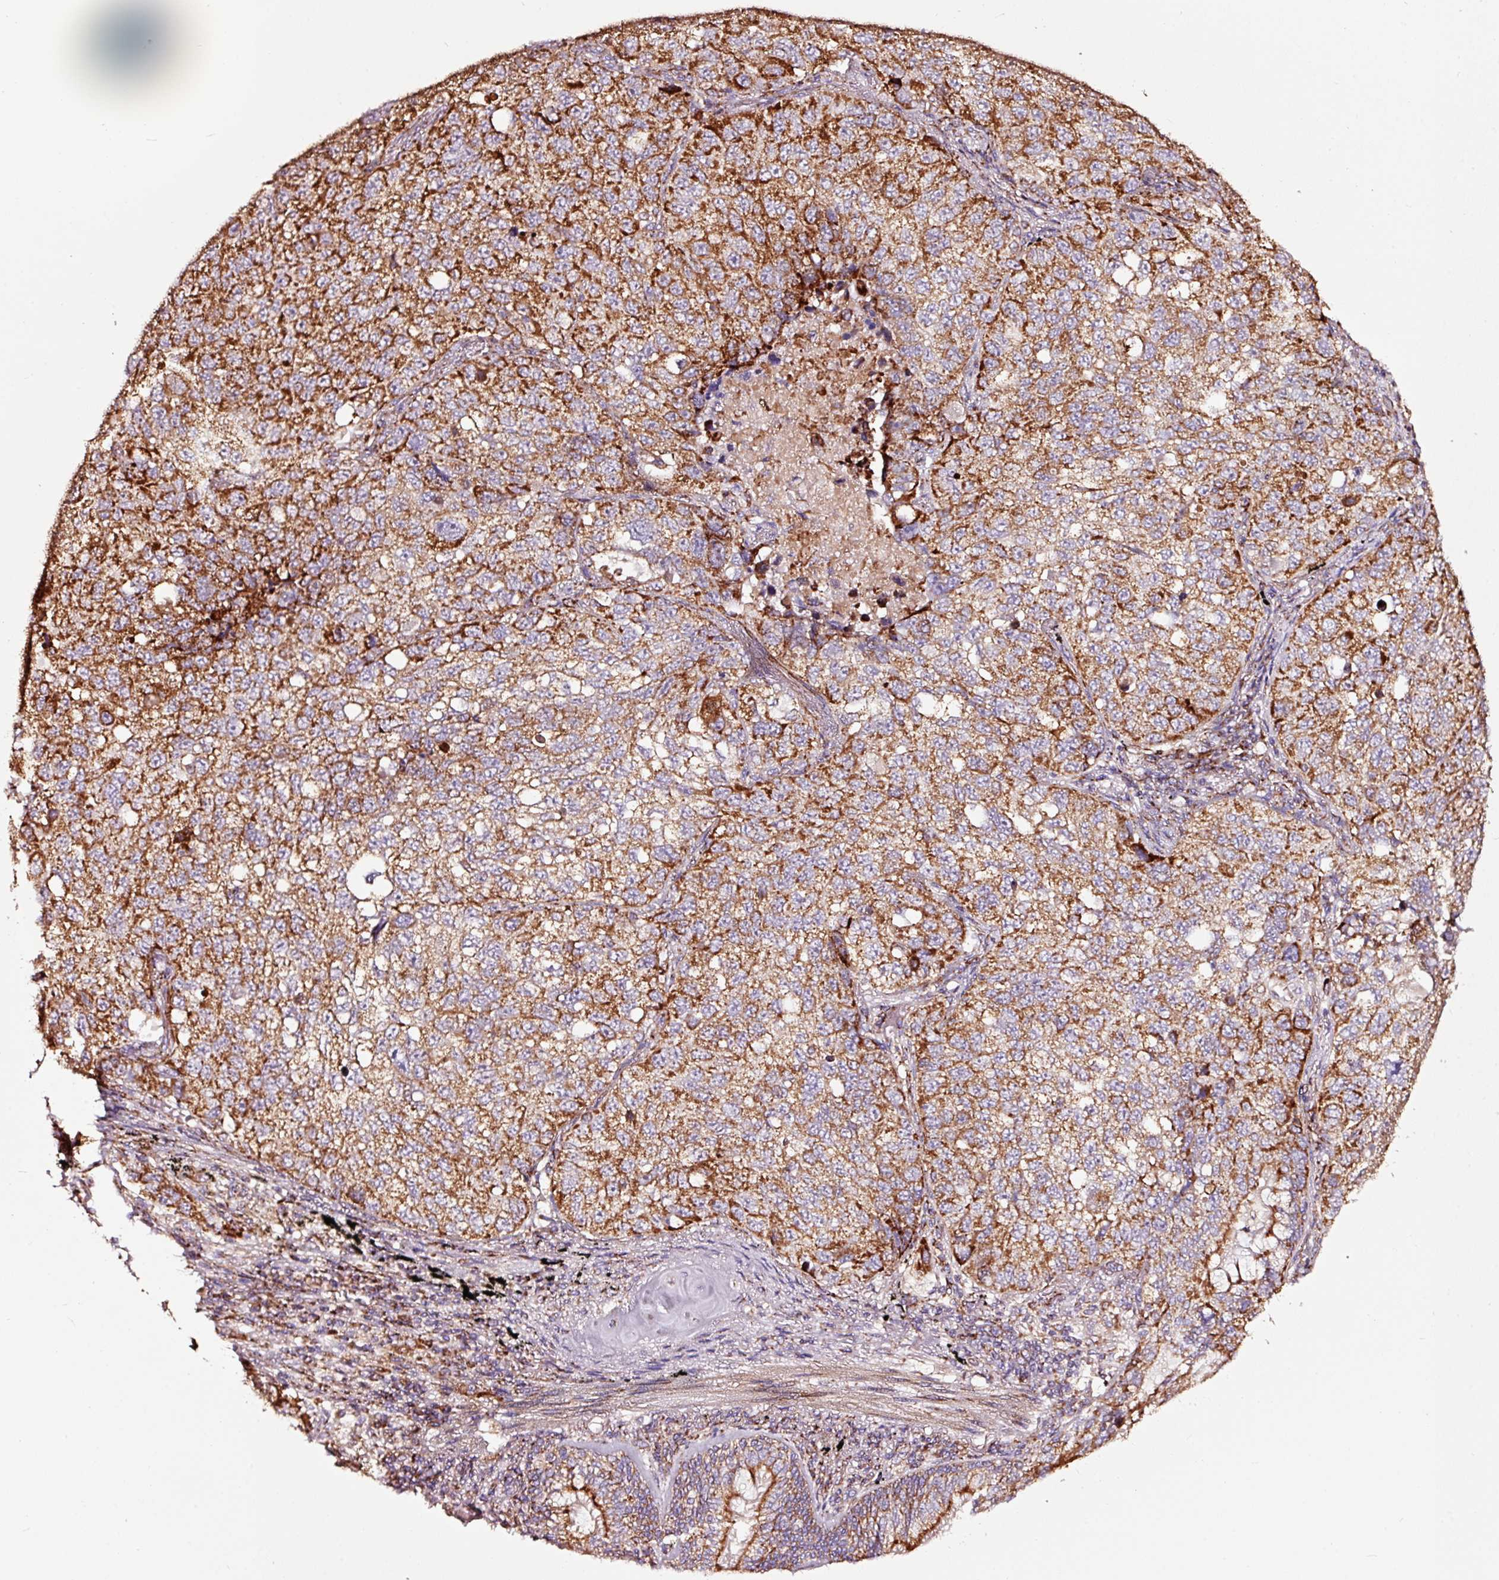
{"staining": {"intensity": "strong", "quantity": ">75%", "location": "cytoplasmic/membranous"}, "tissue": "lung cancer", "cell_type": "Tumor cells", "image_type": "cancer", "snomed": [{"axis": "morphology", "description": "Squamous cell carcinoma, NOS"}, {"axis": "topography", "description": "Lung"}], "caption": "Immunohistochemical staining of lung cancer (squamous cell carcinoma) reveals high levels of strong cytoplasmic/membranous protein positivity in approximately >75% of tumor cells.", "gene": "TPM1", "patient": {"sex": "male", "age": 60}}